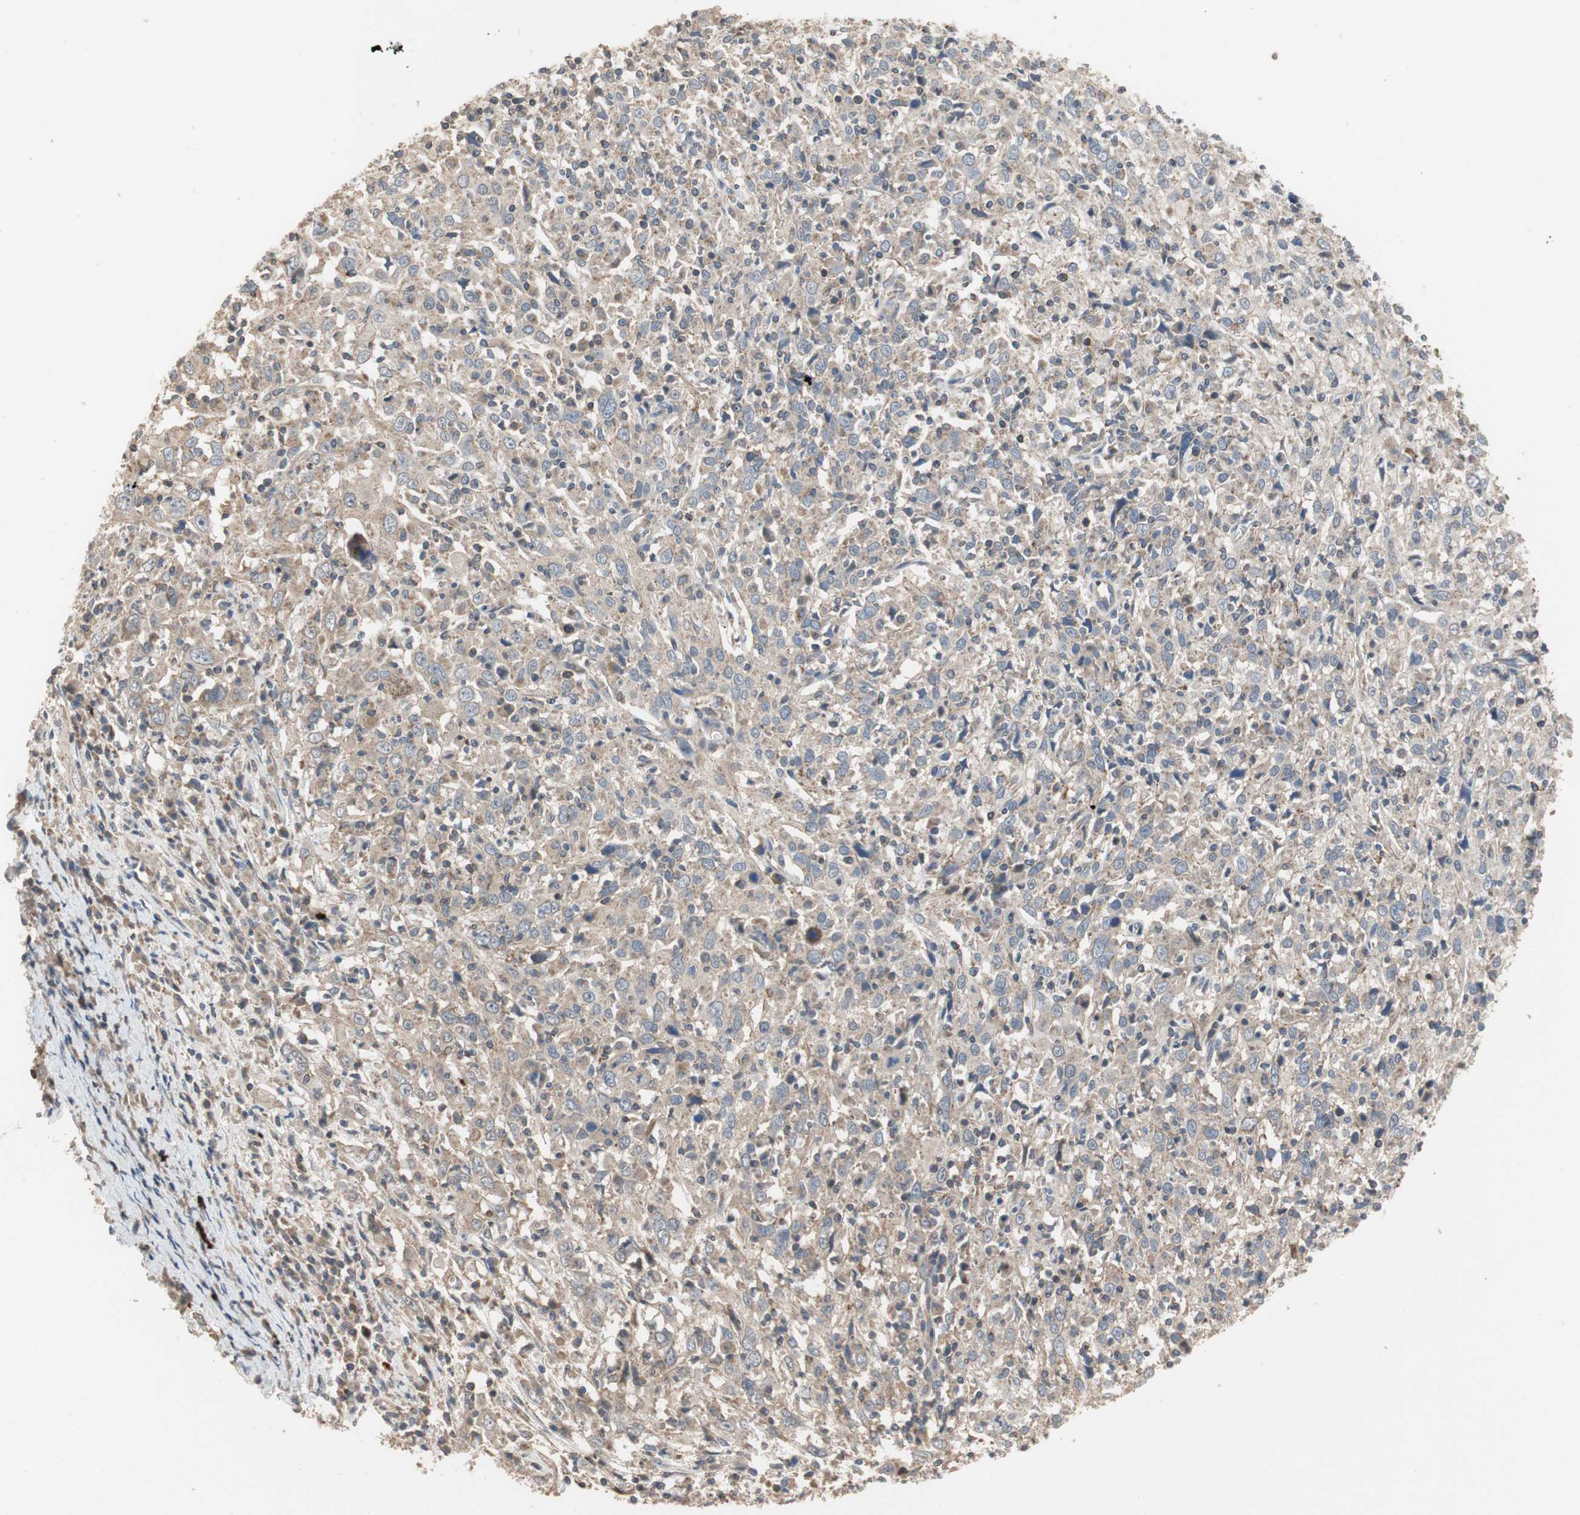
{"staining": {"intensity": "weak", "quantity": ">75%", "location": "cytoplasmic/membranous"}, "tissue": "cervical cancer", "cell_type": "Tumor cells", "image_type": "cancer", "snomed": [{"axis": "morphology", "description": "Squamous cell carcinoma, NOS"}, {"axis": "topography", "description": "Cervix"}], "caption": "The micrograph demonstrates staining of cervical cancer, revealing weak cytoplasmic/membranous protein positivity (brown color) within tumor cells.", "gene": "MAP4K2", "patient": {"sex": "female", "age": 46}}